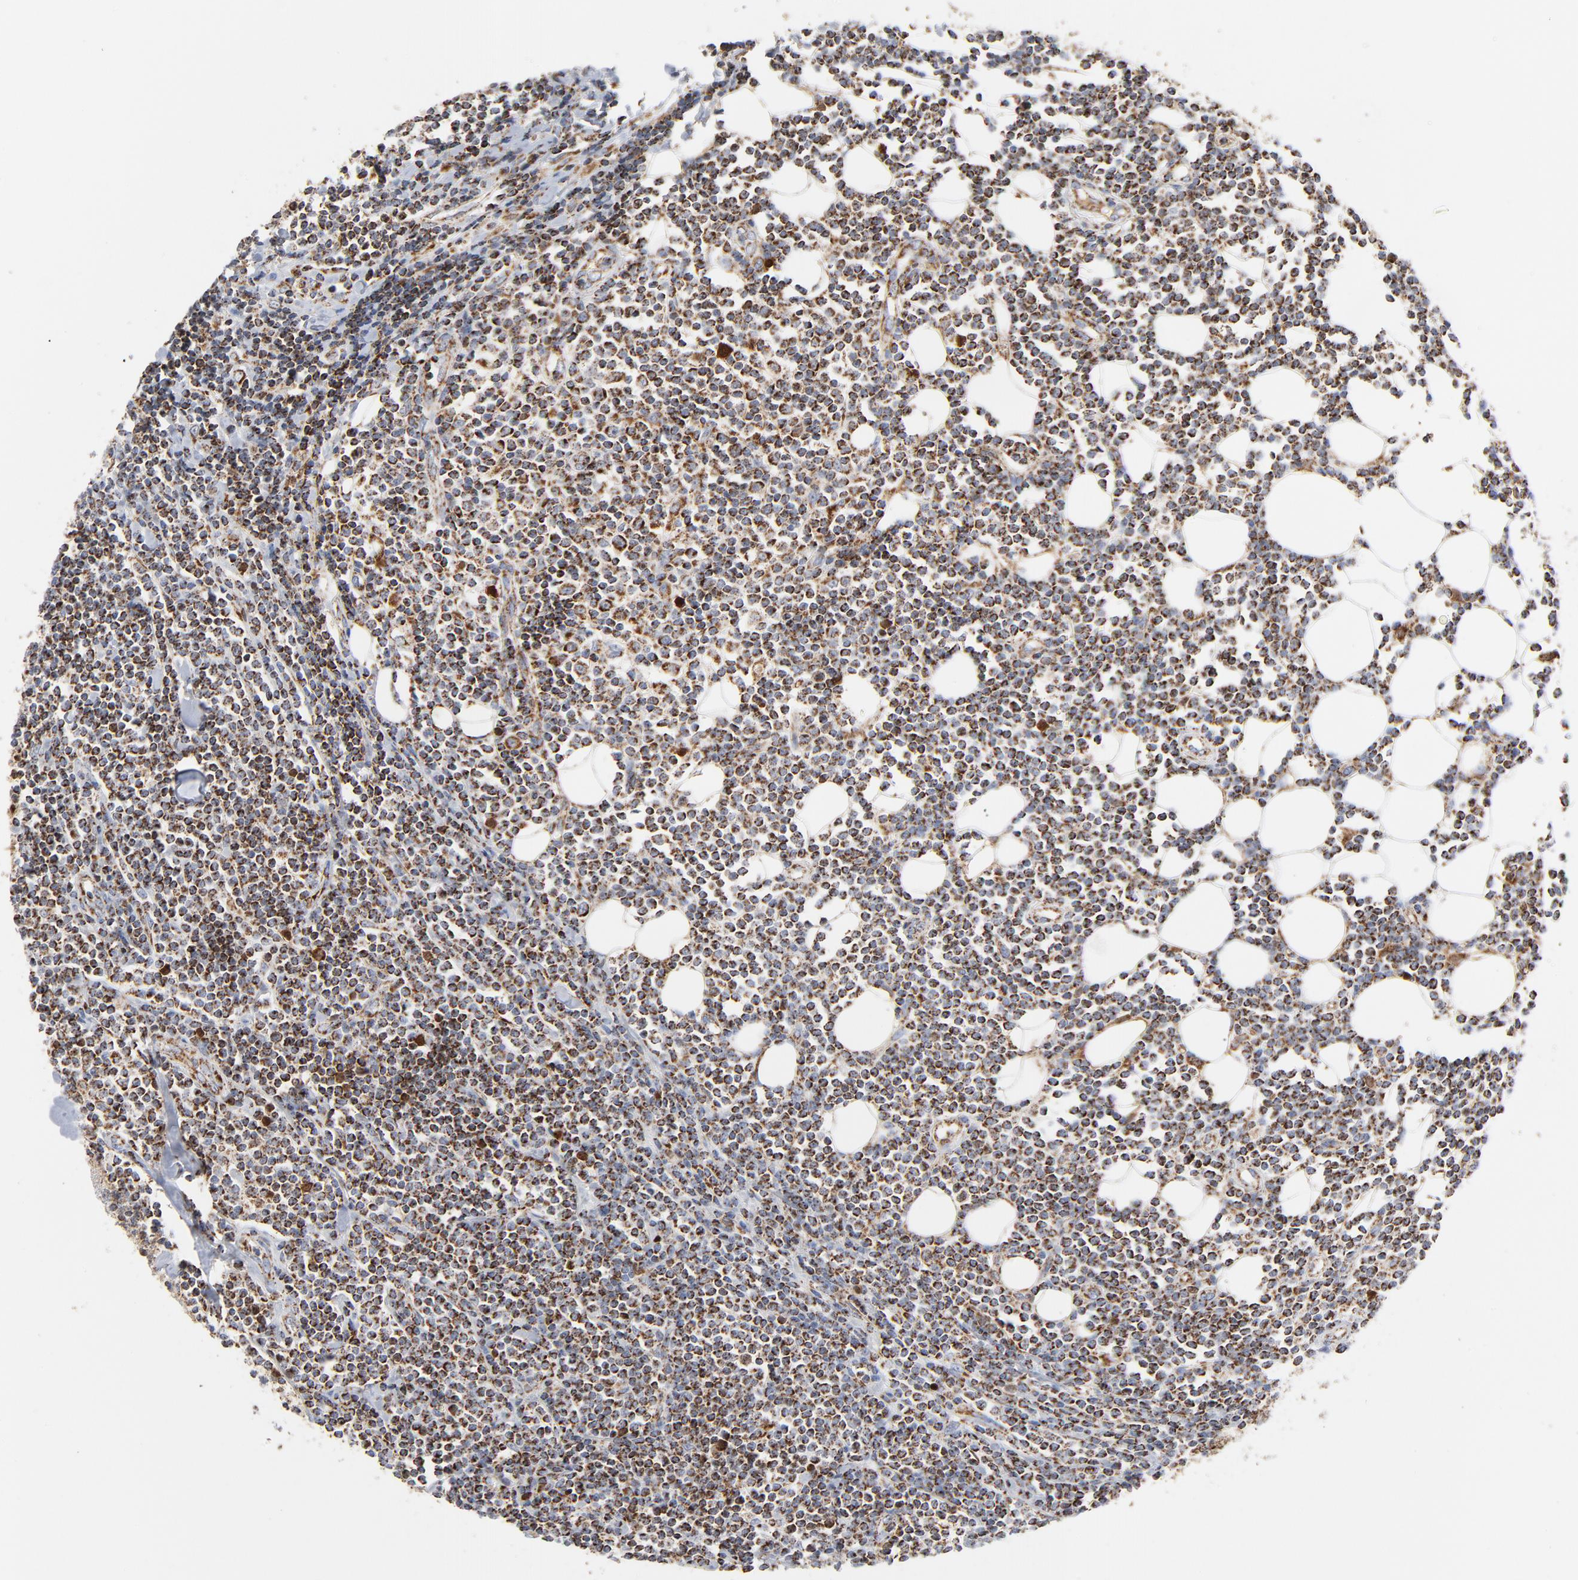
{"staining": {"intensity": "strong", "quantity": ">75%", "location": "cytoplasmic/membranous"}, "tissue": "lymphoma", "cell_type": "Tumor cells", "image_type": "cancer", "snomed": [{"axis": "morphology", "description": "Malignant lymphoma, non-Hodgkin's type, Low grade"}, {"axis": "topography", "description": "Soft tissue"}], "caption": "The image exhibits staining of lymphoma, revealing strong cytoplasmic/membranous protein positivity (brown color) within tumor cells.", "gene": "DIABLO", "patient": {"sex": "male", "age": 92}}